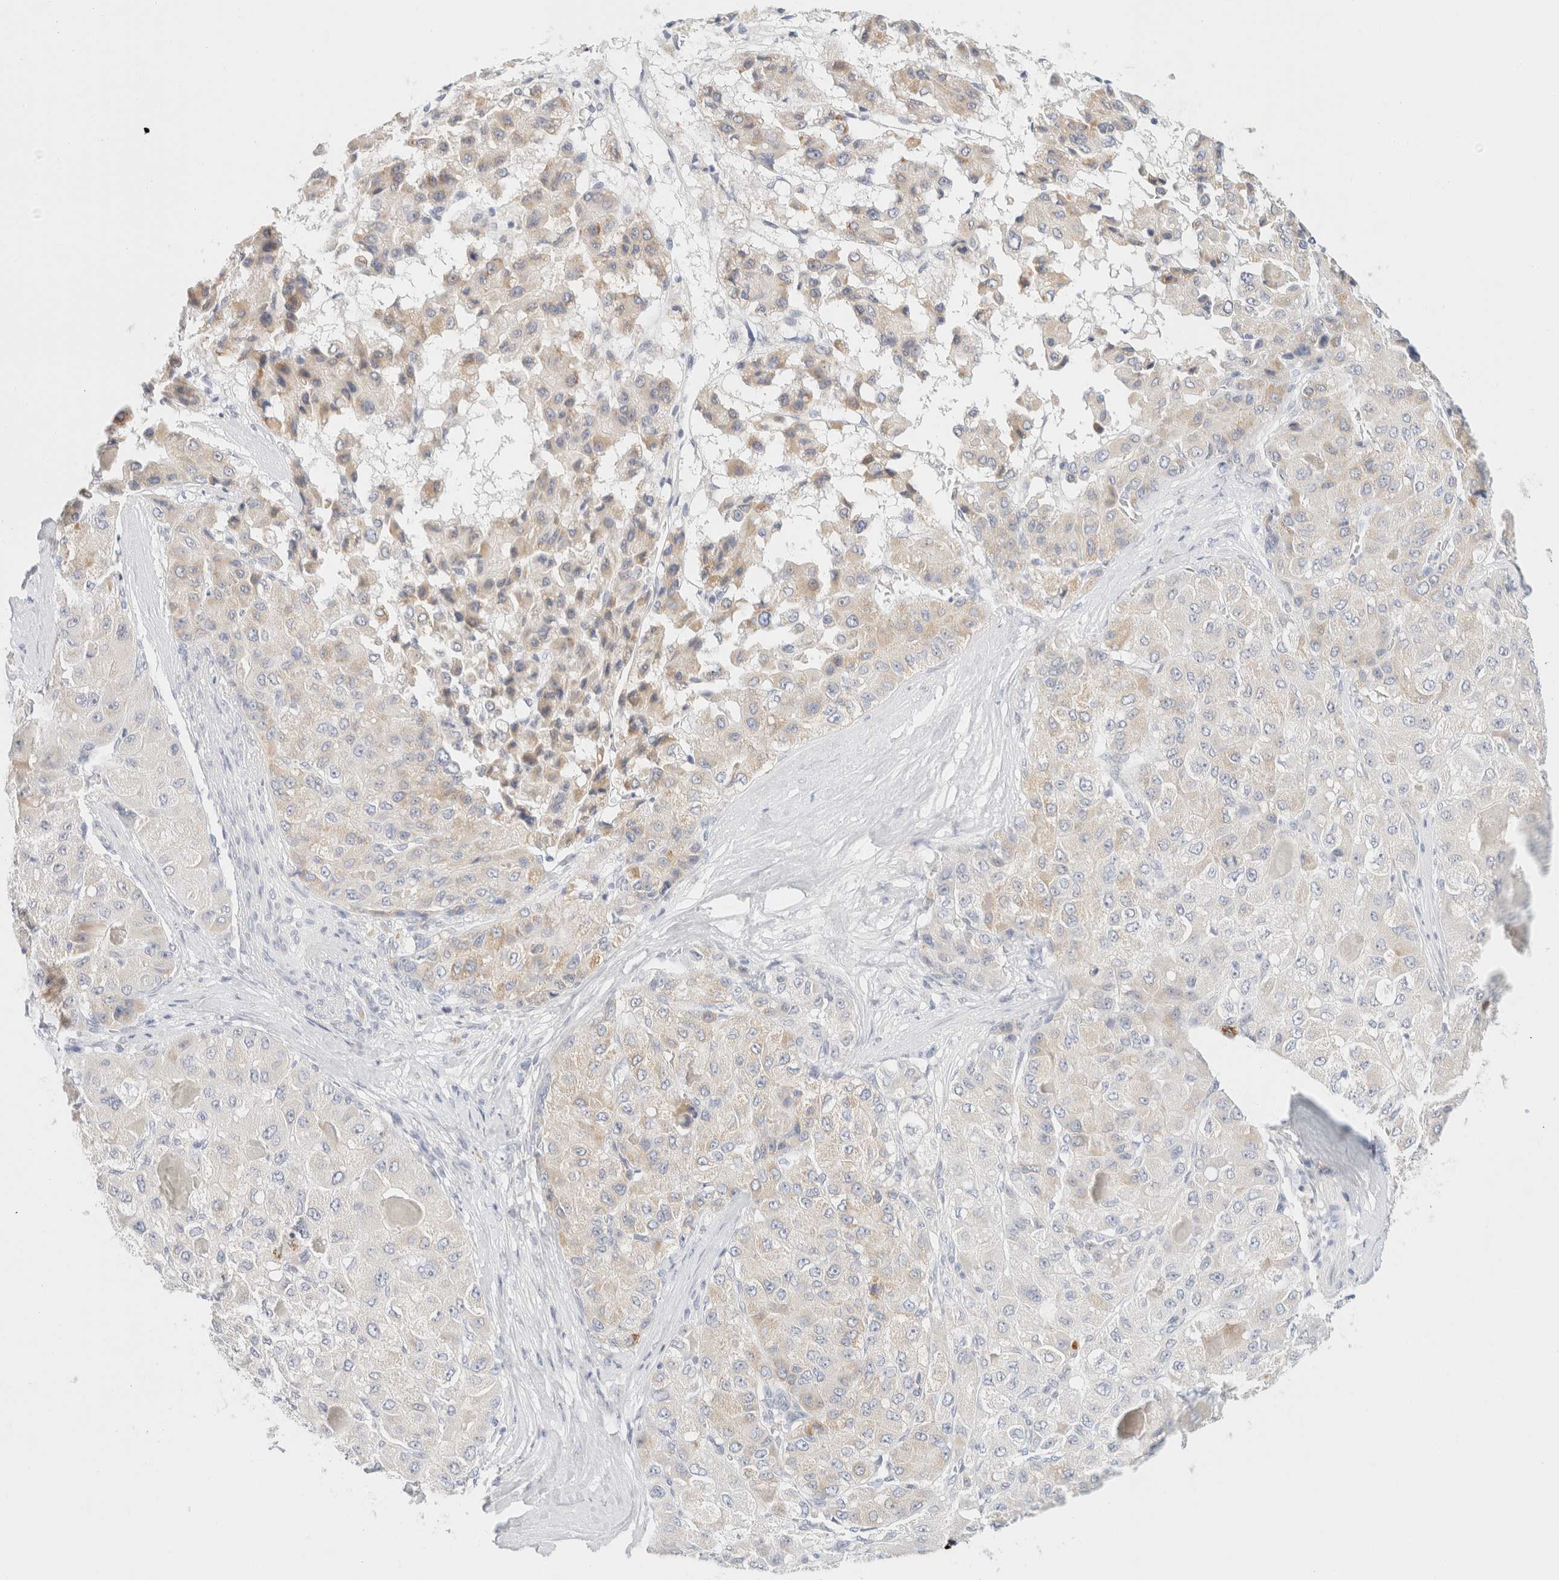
{"staining": {"intensity": "weak", "quantity": "<25%", "location": "cytoplasmic/membranous"}, "tissue": "liver cancer", "cell_type": "Tumor cells", "image_type": "cancer", "snomed": [{"axis": "morphology", "description": "Carcinoma, Hepatocellular, NOS"}, {"axis": "topography", "description": "Liver"}], "caption": "An immunohistochemistry micrograph of liver hepatocellular carcinoma is shown. There is no staining in tumor cells of liver hepatocellular carcinoma. (IHC, brightfield microscopy, high magnification).", "gene": "KRT20", "patient": {"sex": "male", "age": 80}}